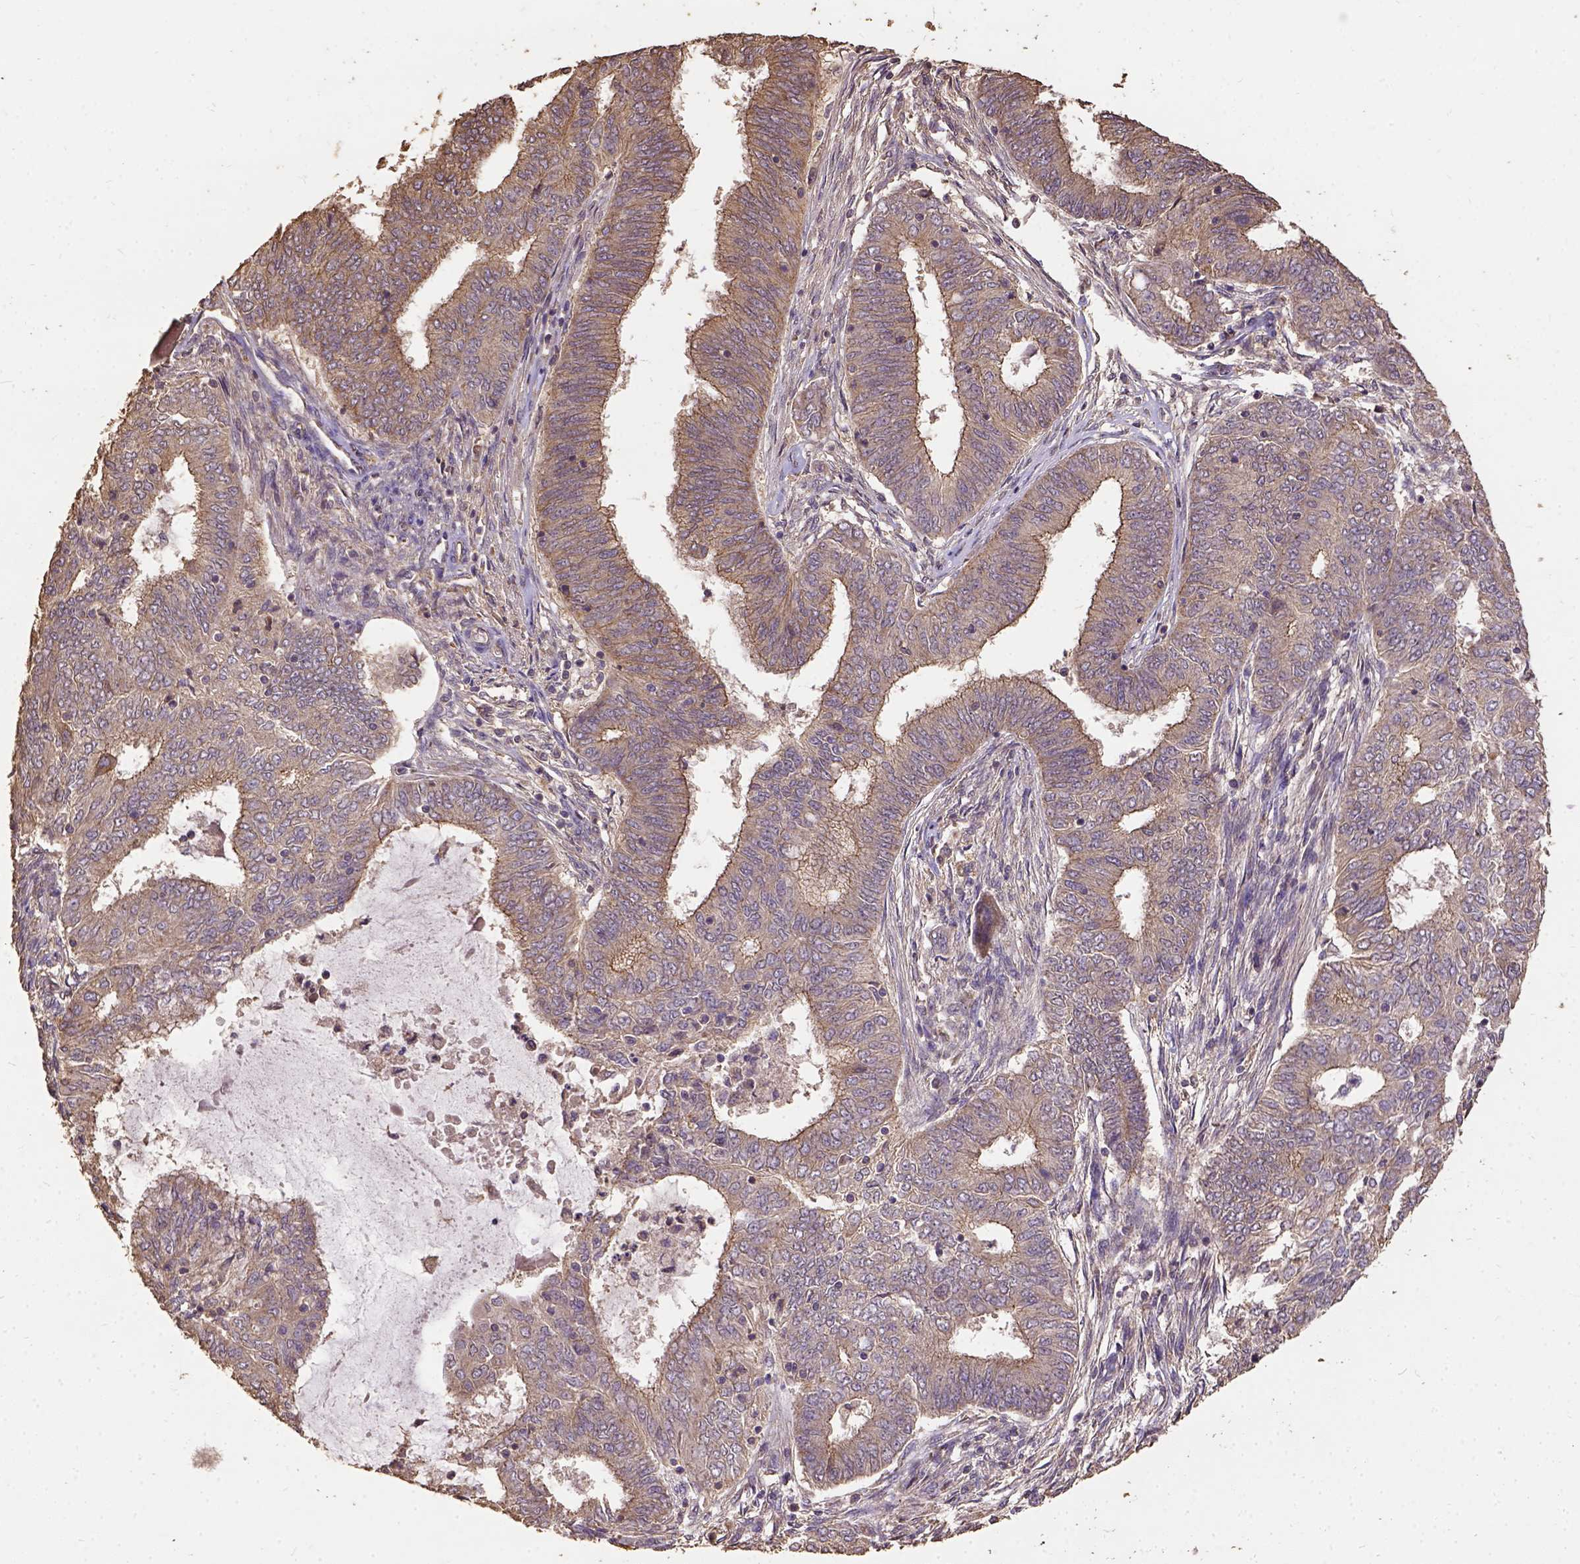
{"staining": {"intensity": "moderate", "quantity": "25%-75%", "location": "cytoplasmic/membranous"}, "tissue": "endometrial cancer", "cell_type": "Tumor cells", "image_type": "cancer", "snomed": [{"axis": "morphology", "description": "Adenocarcinoma, NOS"}, {"axis": "topography", "description": "Endometrium"}], "caption": "Human endometrial cancer (adenocarcinoma) stained for a protein (brown) demonstrates moderate cytoplasmic/membranous positive positivity in about 25%-75% of tumor cells.", "gene": "ATP1B3", "patient": {"sex": "female", "age": 62}}